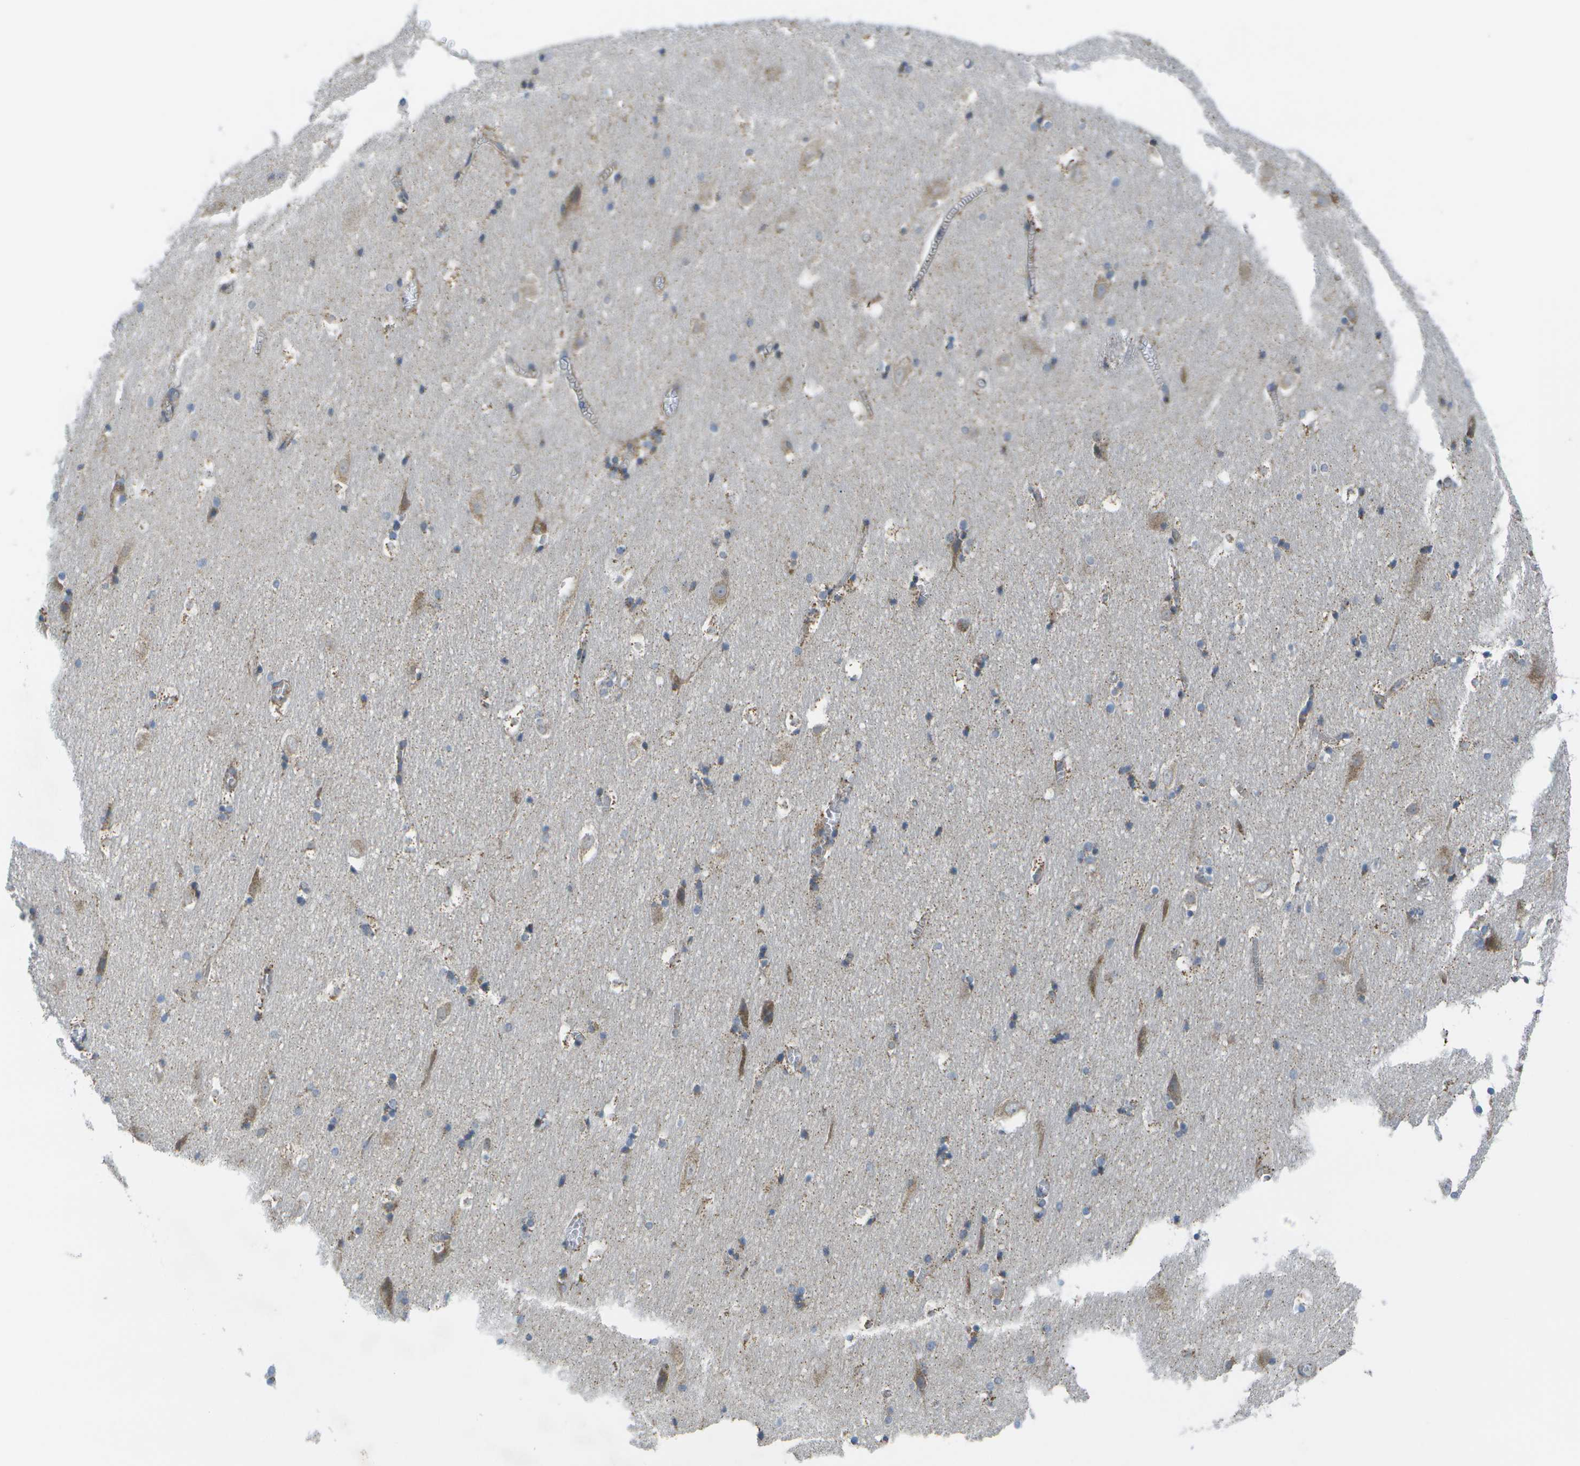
{"staining": {"intensity": "moderate", "quantity": "25%-75%", "location": "cytoplasmic/membranous"}, "tissue": "hippocampus", "cell_type": "Glial cells", "image_type": "normal", "snomed": [{"axis": "morphology", "description": "Normal tissue, NOS"}, {"axis": "topography", "description": "Hippocampus"}], "caption": "DAB immunohistochemical staining of normal human hippocampus demonstrates moderate cytoplasmic/membranous protein positivity in about 25%-75% of glial cells.", "gene": "DPM3", "patient": {"sex": "male", "age": 45}}